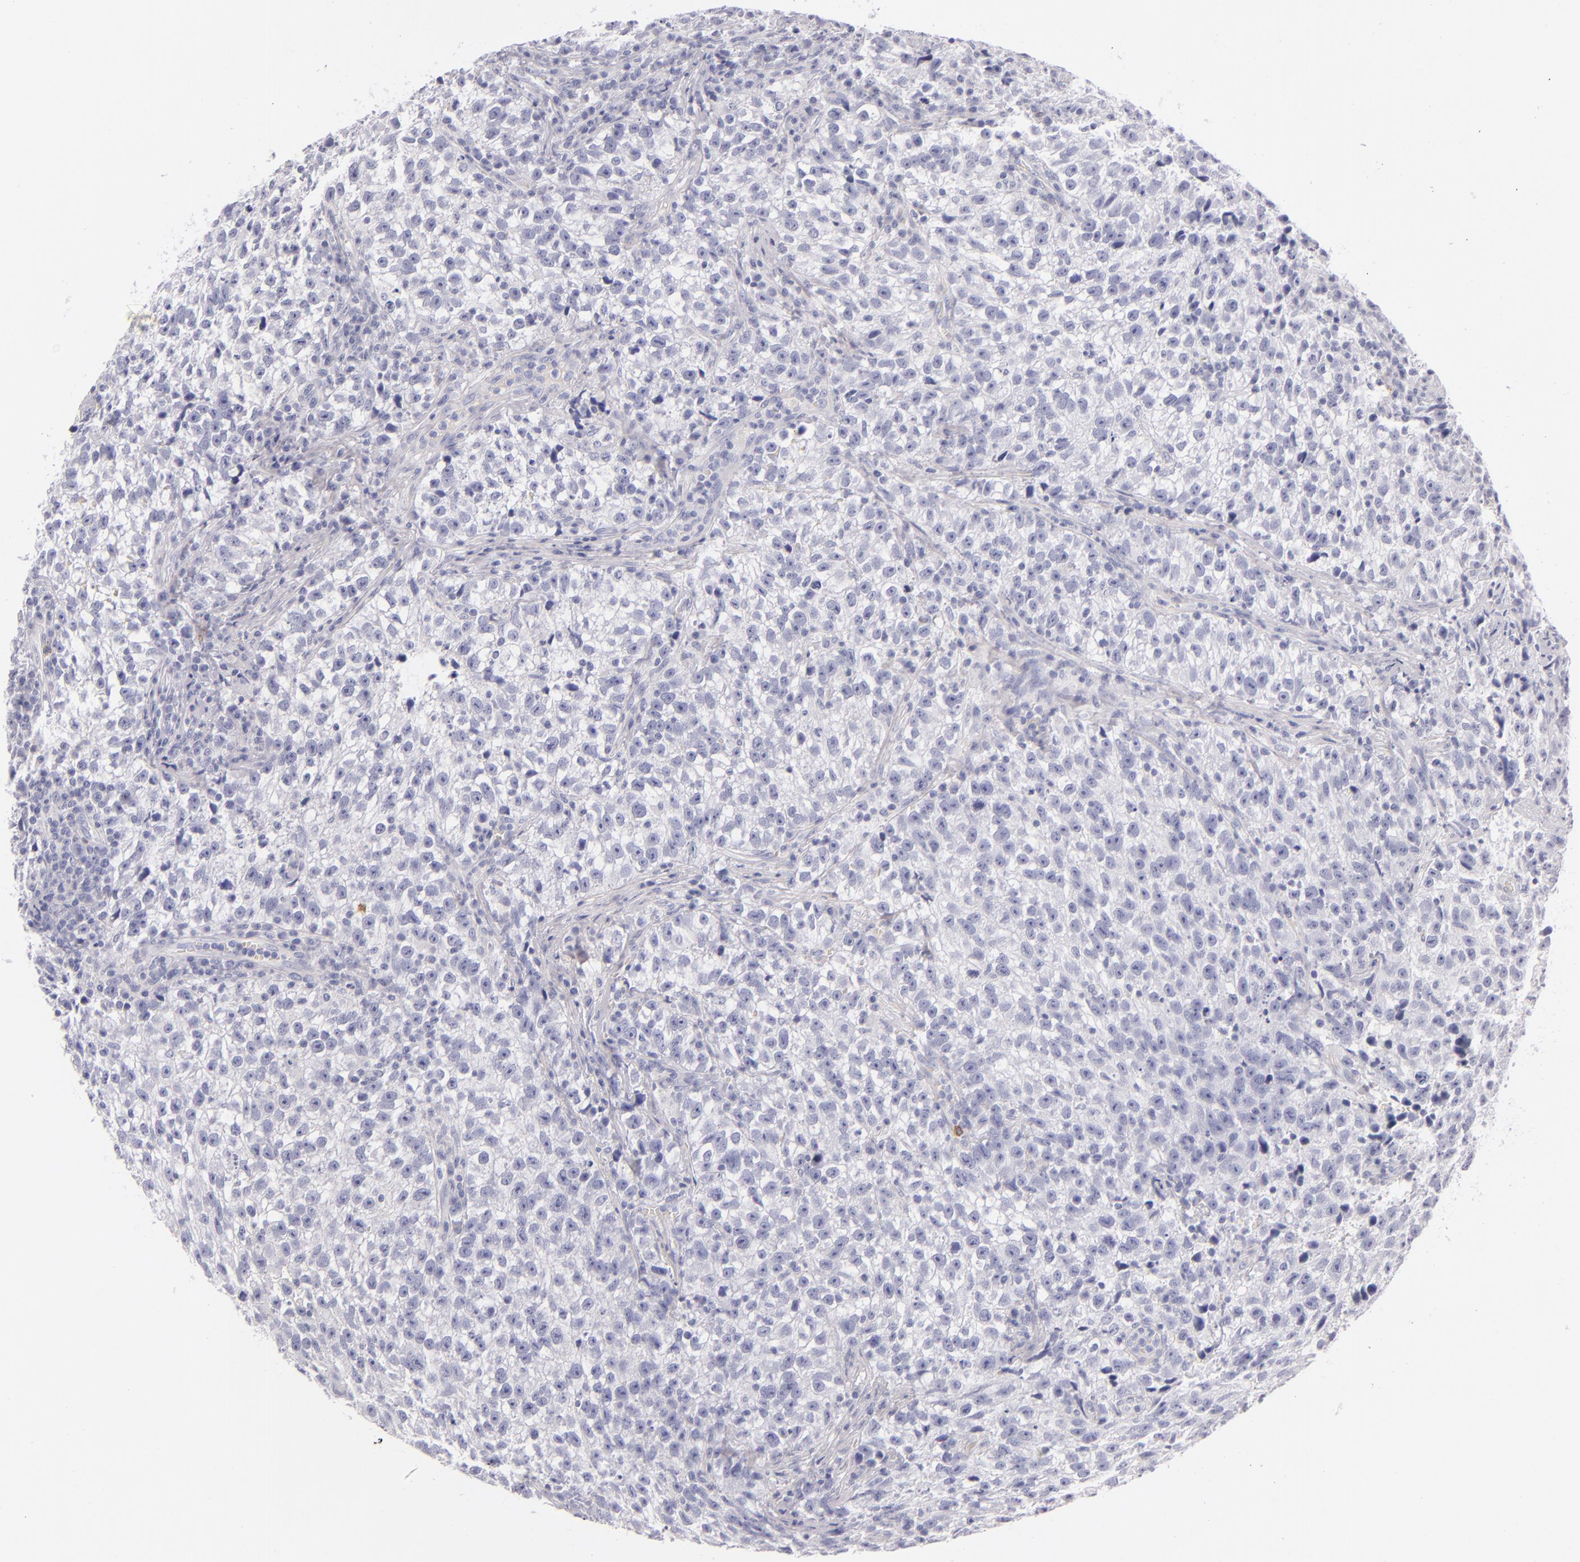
{"staining": {"intensity": "negative", "quantity": "none", "location": "none"}, "tissue": "testis cancer", "cell_type": "Tumor cells", "image_type": "cancer", "snomed": [{"axis": "morphology", "description": "Seminoma, NOS"}, {"axis": "topography", "description": "Testis"}], "caption": "High magnification brightfield microscopy of testis cancer (seminoma) stained with DAB (brown) and counterstained with hematoxylin (blue): tumor cells show no significant expression.", "gene": "CD207", "patient": {"sex": "male", "age": 38}}